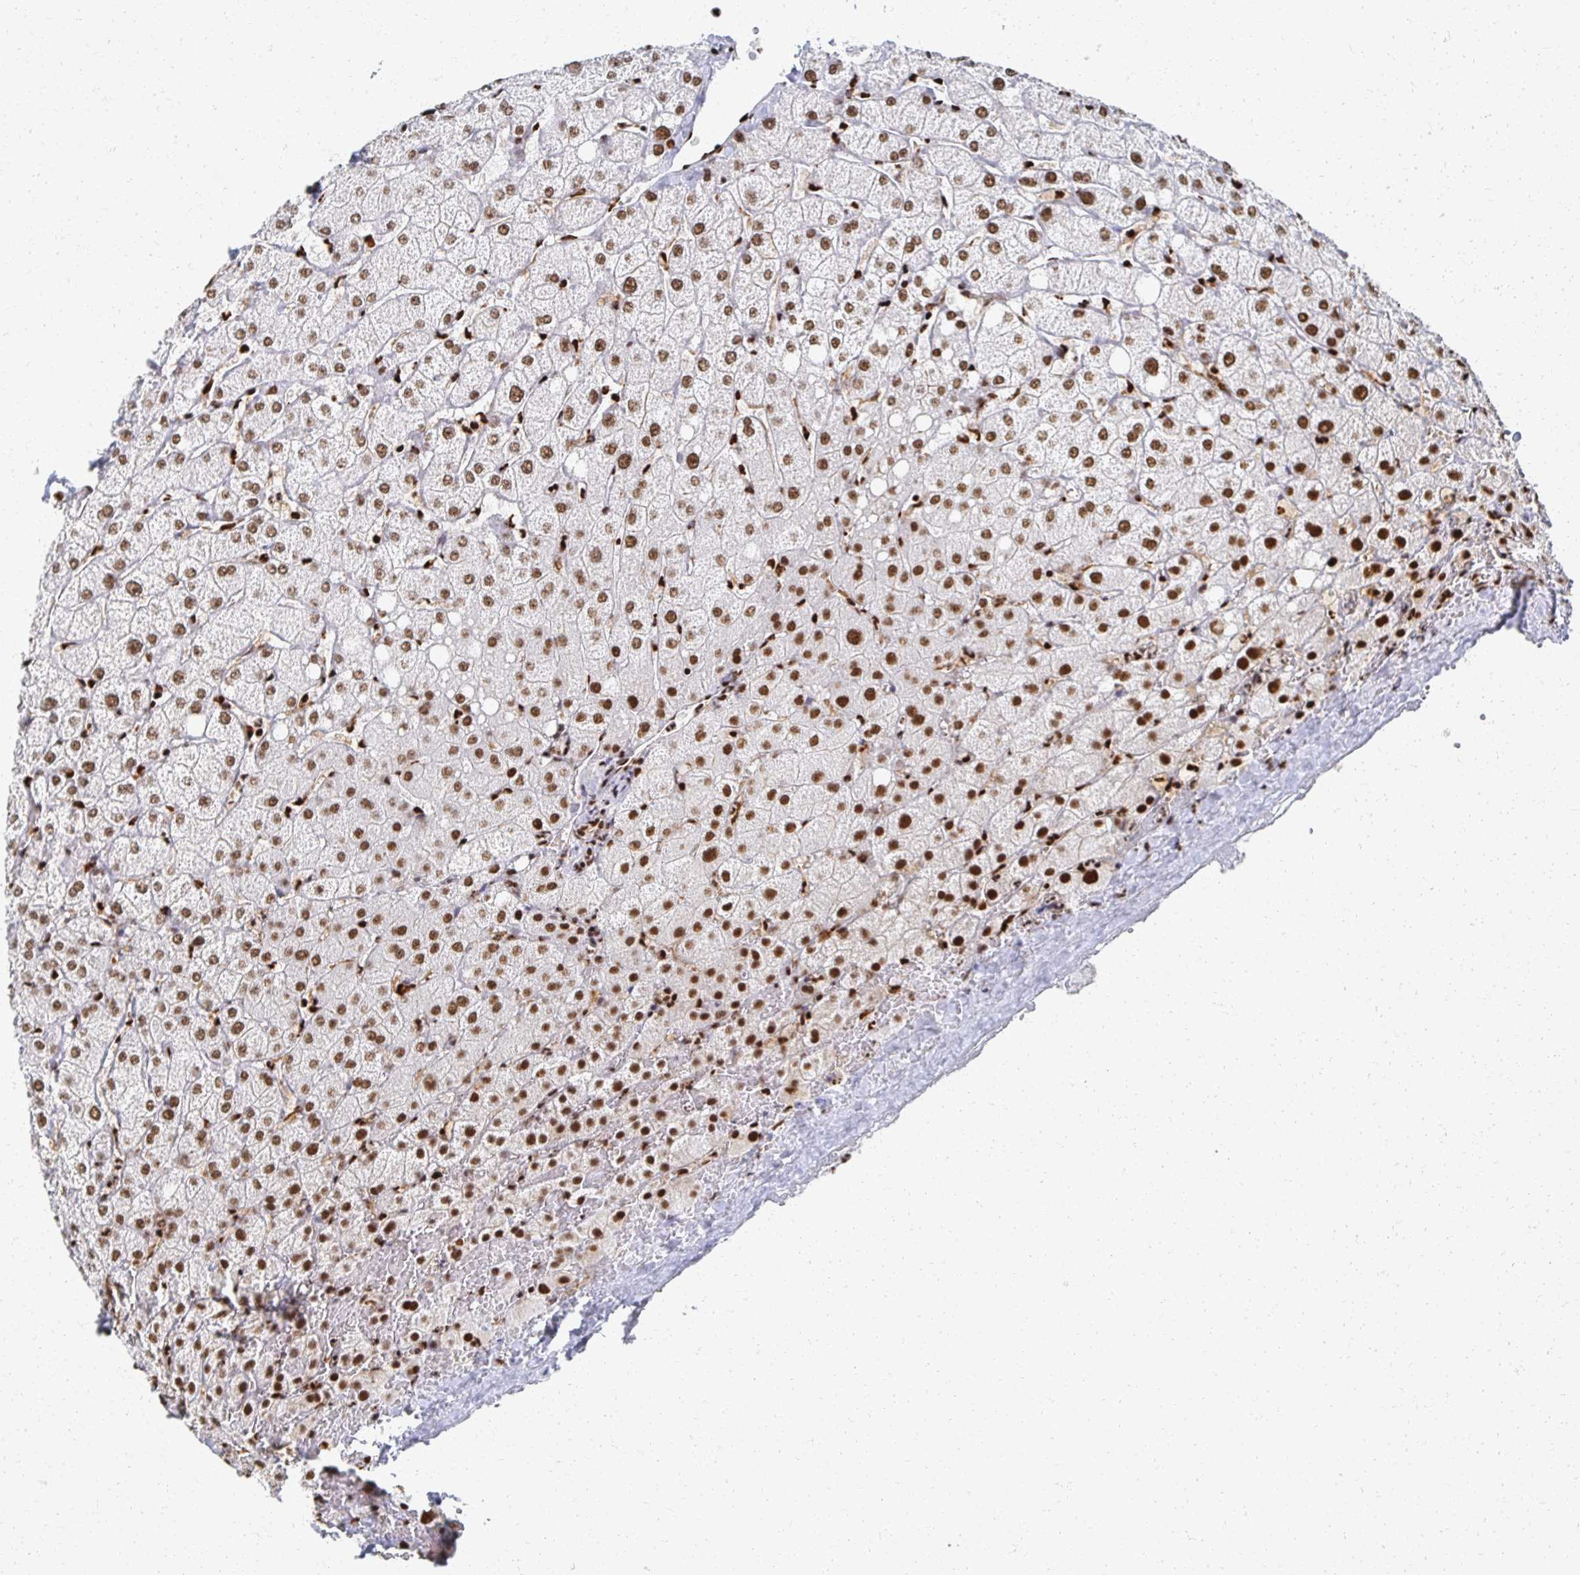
{"staining": {"intensity": "strong", "quantity": "25%-75%", "location": "nuclear"}, "tissue": "liver", "cell_type": "Cholangiocytes", "image_type": "normal", "snomed": [{"axis": "morphology", "description": "Normal tissue, NOS"}, {"axis": "topography", "description": "Liver"}], "caption": "A high amount of strong nuclear positivity is appreciated in approximately 25%-75% of cholangiocytes in normal liver. The protein is stained brown, and the nuclei are stained in blue (DAB (3,3'-diaminobenzidine) IHC with brightfield microscopy, high magnification).", "gene": "RBBP4", "patient": {"sex": "female", "age": 54}}